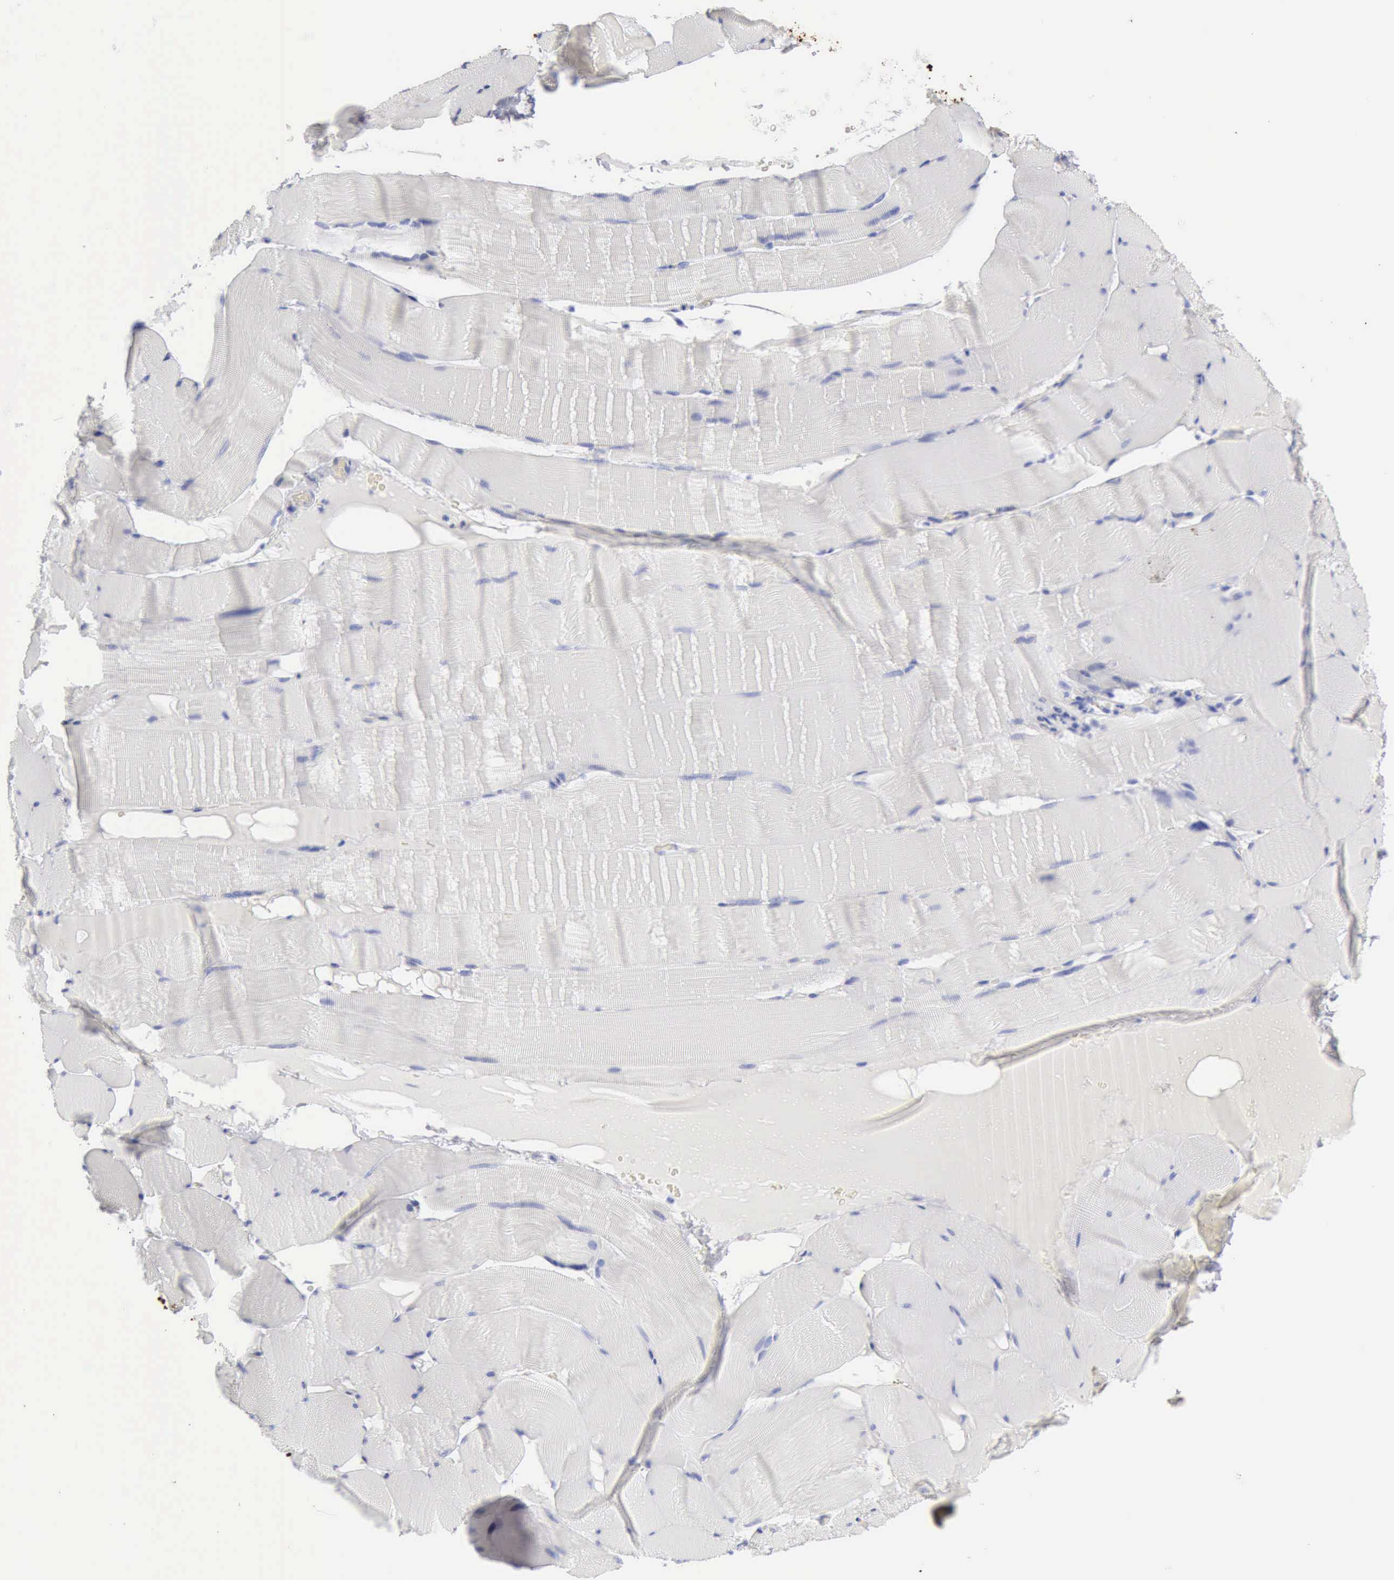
{"staining": {"intensity": "negative", "quantity": "none", "location": "none"}, "tissue": "skeletal muscle", "cell_type": "Myocytes", "image_type": "normal", "snomed": [{"axis": "morphology", "description": "Normal tissue, NOS"}, {"axis": "topography", "description": "Skeletal muscle"}], "caption": "Myocytes are negative for brown protein staining in unremarkable skeletal muscle. Brightfield microscopy of immunohistochemistry stained with DAB (3,3'-diaminobenzidine) (brown) and hematoxylin (blue), captured at high magnification.", "gene": "KRT5", "patient": {"sex": "male", "age": 62}}